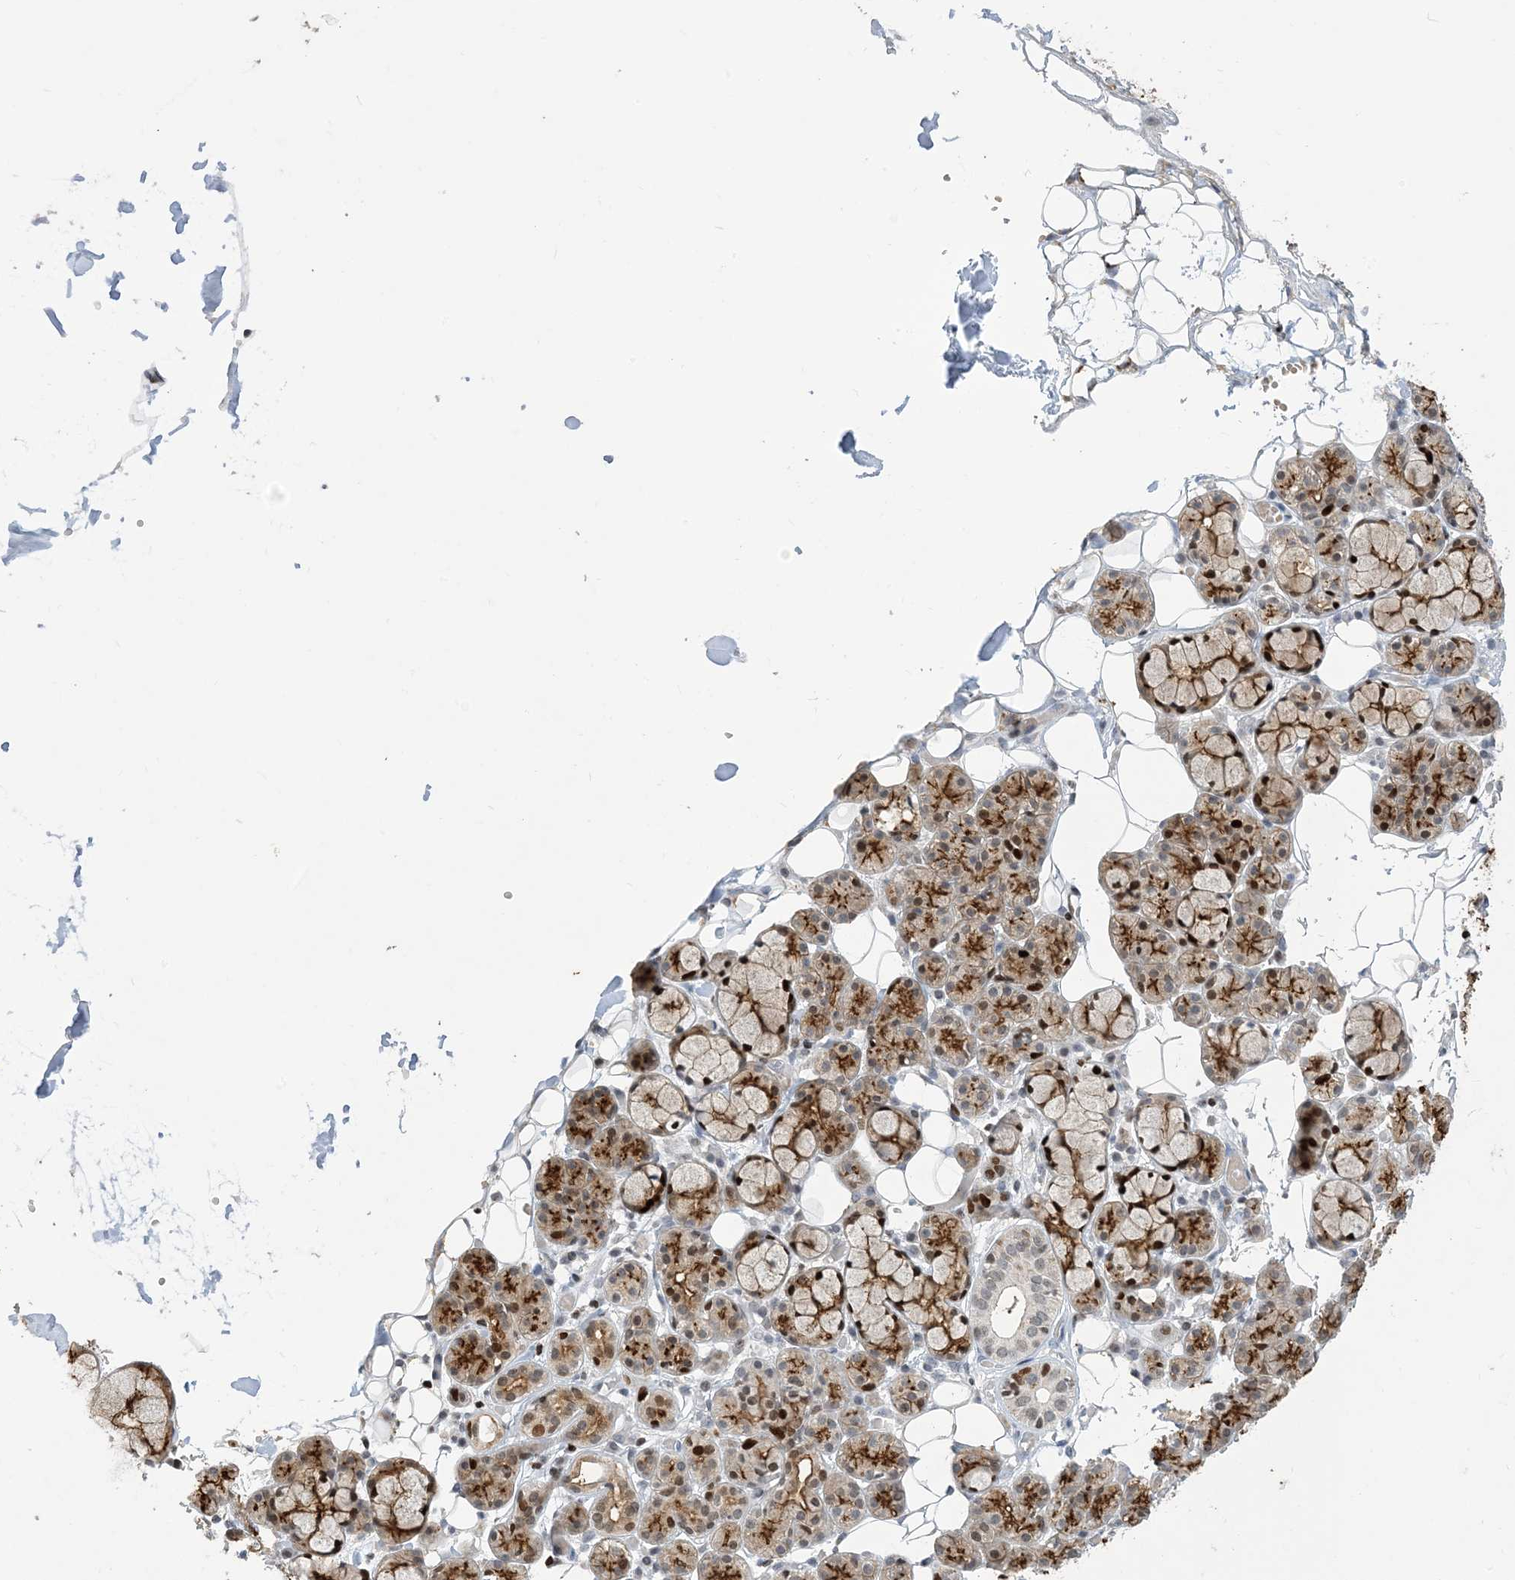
{"staining": {"intensity": "strong", "quantity": "25%-75%", "location": "cytoplasmic/membranous,nuclear"}, "tissue": "salivary gland", "cell_type": "Glandular cells", "image_type": "normal", "snomed": [{"axis": "morphology", "description": "Normal tissue, NOS"}, {"axis": "topography", "description": "Salivary gland"}], "caption": "Approximately 25%-75% of glandular cells in unremarkable salivary gland show strong cytoplasmic/membranous,nuclear protein staining as visualized by brown immunohistochemical staining.", "gene": "SLC25A53", "patient": {"sex": "male", "age": 63}}